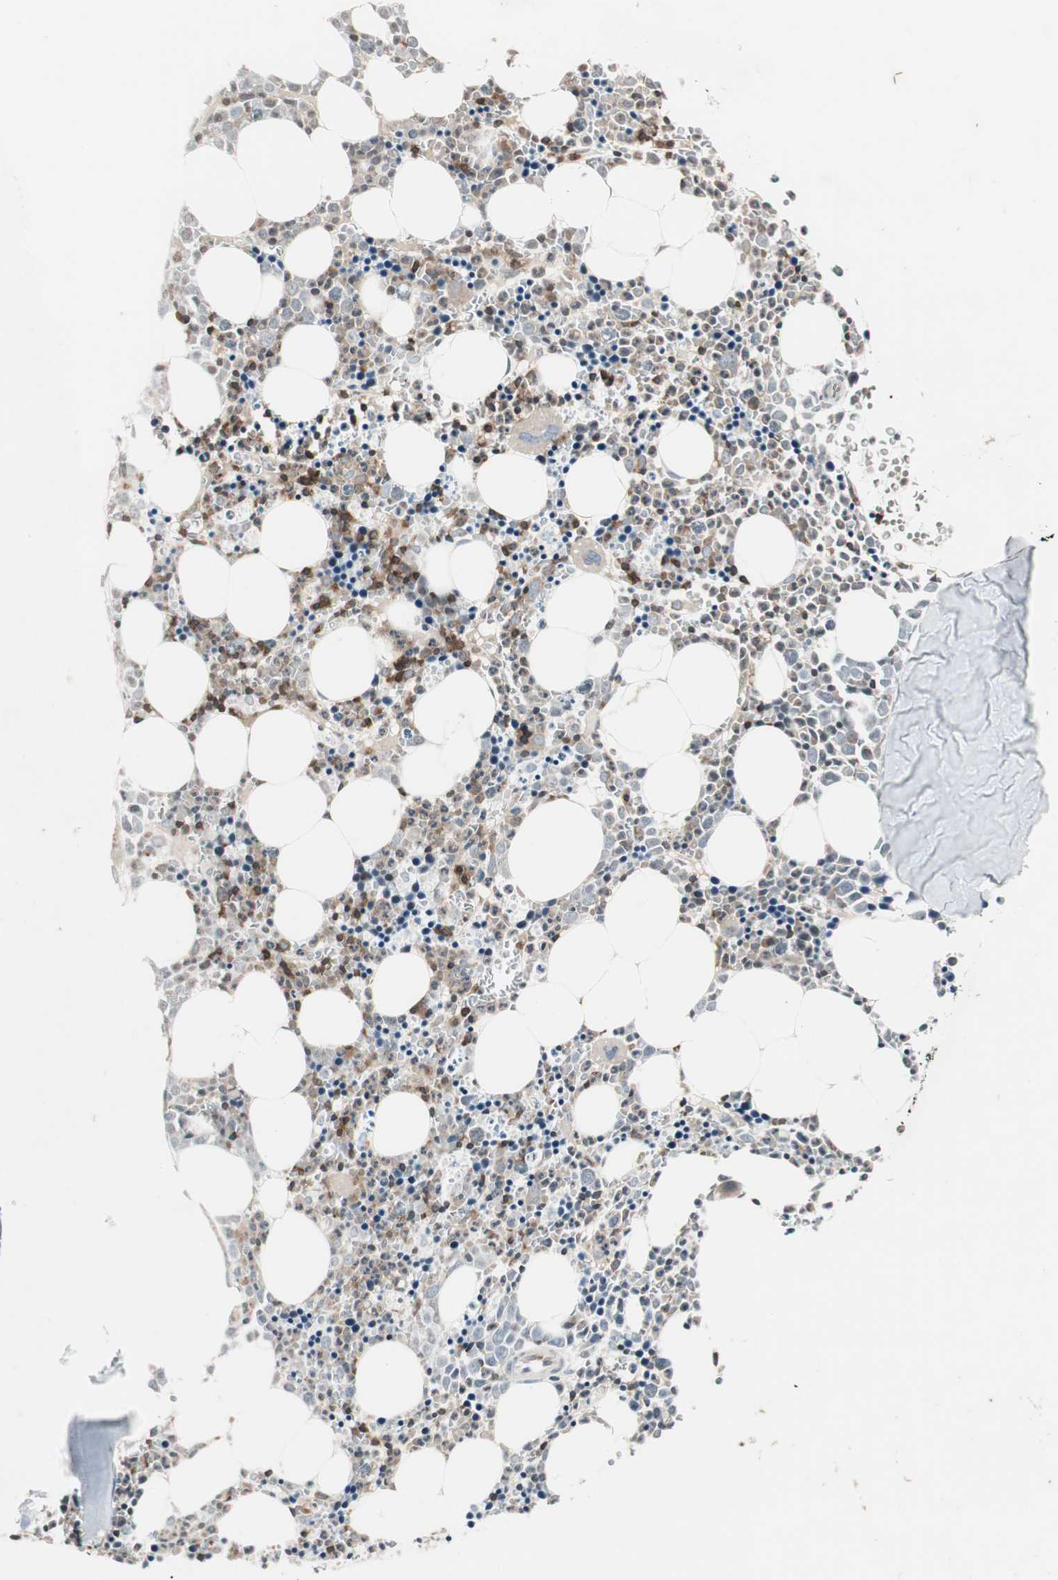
{"staining": {"intensity": "moderate", "quantity": "25%-75%", "location": "cytoplasmic/membranous"}, "tissue": "bone marrow", "cell_type": "Hematopoietic cells", "image_type": "normal", "snomed": [{"axis": "morphology", "description": "Normal tissue, NOS"}, {"axis": "morphology", "description": "Inflammation, NOS"}, {"axis": "topography", "description": "Bone marrow"}], "caption": "Immunohistochemical staining of benign bone marrow displays 25%-75% levels of moderate cytoplasmic/membranous protein positivity in approximately 25%-75% of hematopoietic cells. The protein of interest is shown in brown color, while the nuclei are stained blue.", "gene": "ARHGEF1", "patient": {"sex": "female", "age": 17}}